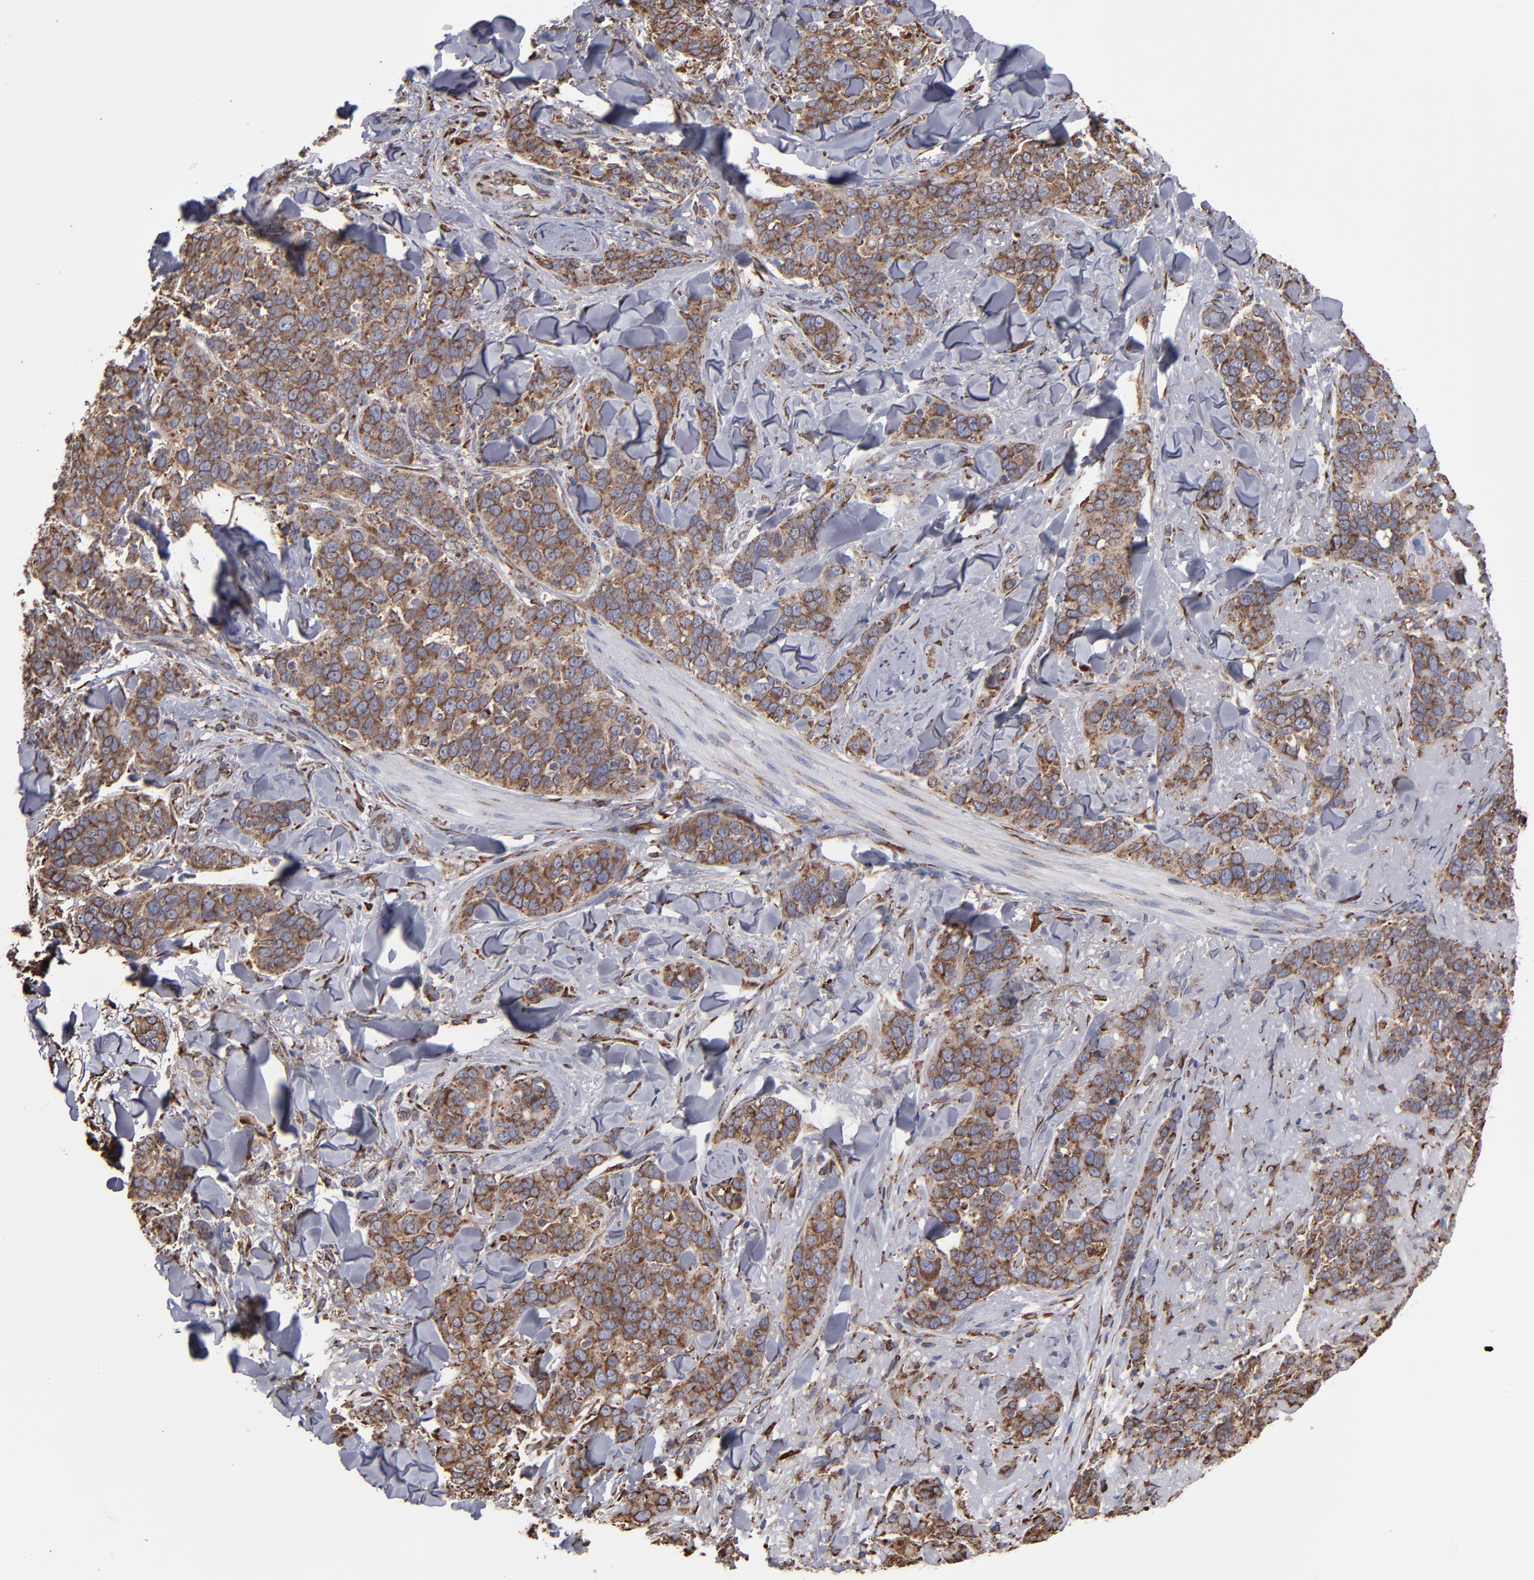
{"staining": {"intensity": "moderate", "quantity": ">75%", "location": "cytoplasmic/membranous"}, "tissue": "skin cancer", "cell_type": "Tumor cells", "image_type": "cancer", "snomed": [{"axis": "morphology", "description": "Normal tissue, NOS"}, {"axis": "morphology", "description": "Squamous cell carcinoma, NOS"}, {"axis": "topography", "description": "Skin"}], "caption": "Immunohistochemical staining of skin cancer (squamous cell carcinoma) displays medium levels of moderate cytoplasmic/membranous expression in approximately >75% of tumor cells. The protein of interest is stained brown, and the nuclei are stained in blue (DAB (3,3'-diaminobenzidine) IHC with brightfield microscopy, high magnification).", "gene": "SND1", "patient": {"sex": "female", "age": 83}}